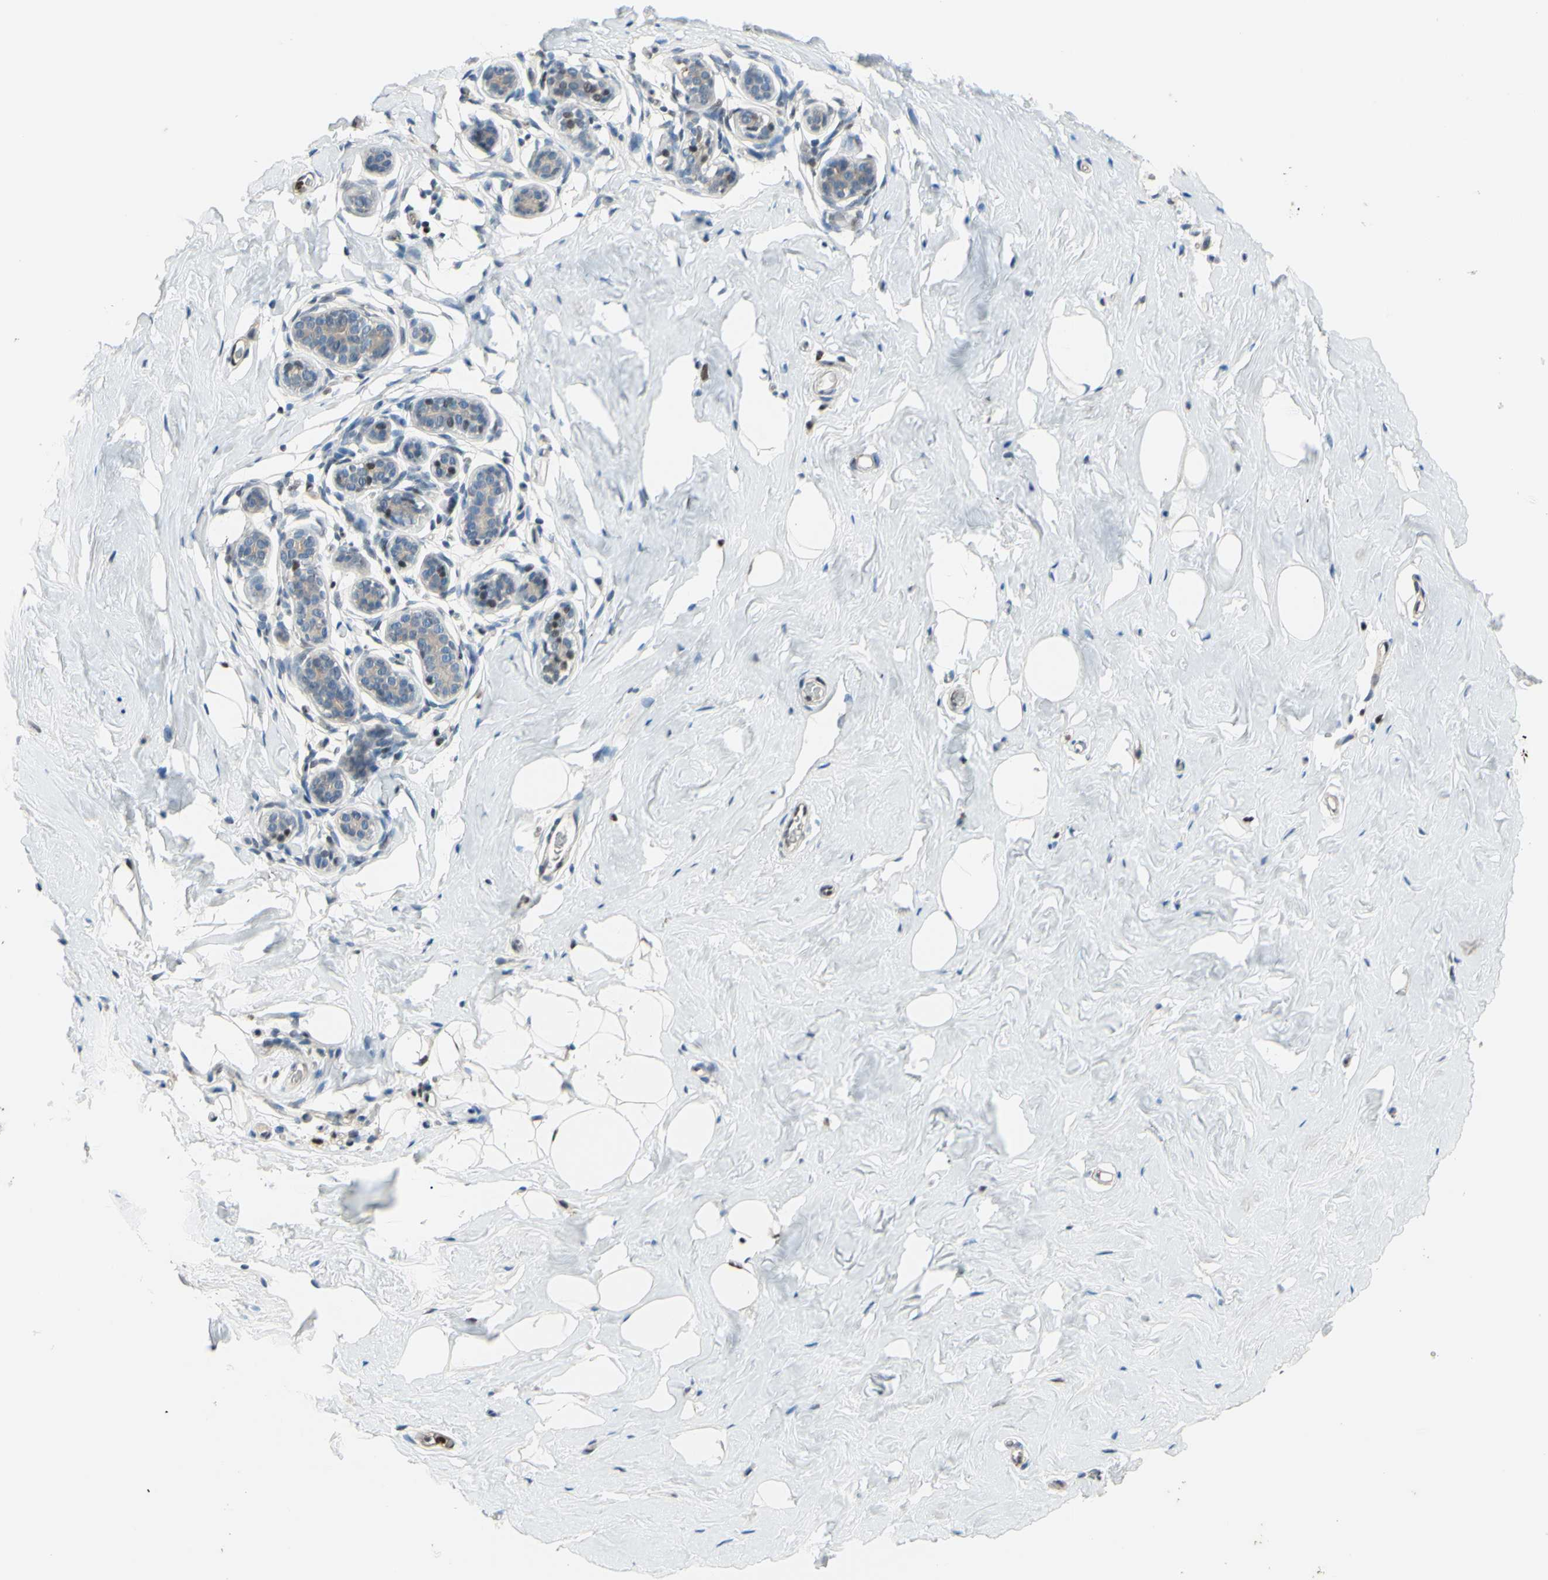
{"staining": {"intensity": "negative", "quantity": "none", "location": "none"}, "tissue": "breast", "cell_type": "Adipocytes", "image_type": "normal", "snomed": [{"axis": "morphology", "description": "Normal tissue, NOS"}, {"axis": "topography", "description": "Breast"}], "caption": "DAB immunohistochemical staining of benign human breast reveals no significant expression in adipocytes. The staining was performed using DAB (3,3'-diaminobenzidine) to visualize the protein expression in brown, while the nuclei were stained in blue with hematoxylin (Magnification: 20x).", "gene": "FKBP5", "patient": {"sex": "female", "age": 75}}